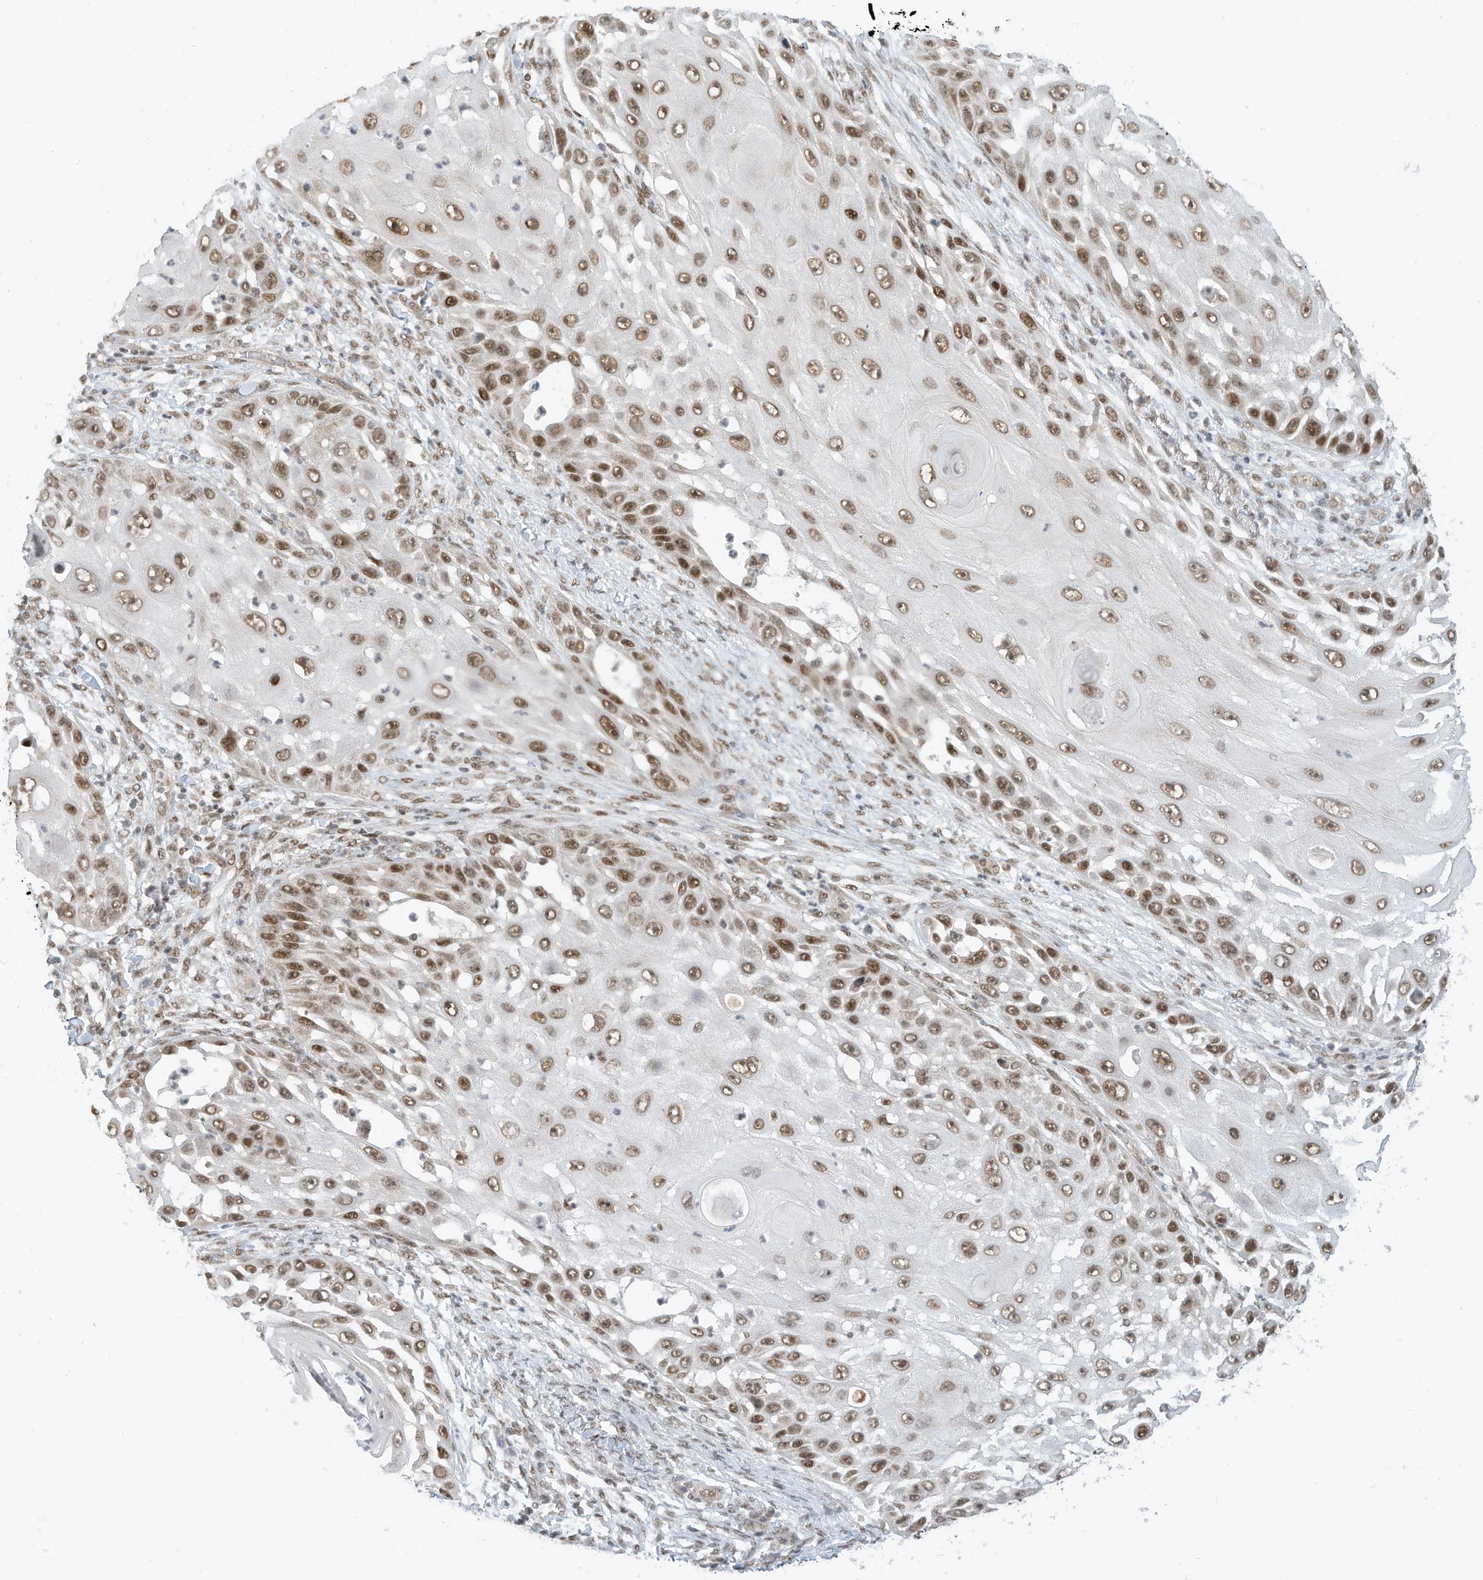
{"staining": {"intensity": "moderate", "quantity": ">75%", "location": "nuclear"}, "tissue": "skin cancer", "cell_type": "Tumor cells", "image_type": "cancer", "snomed": [{"axis": "morphology", "description": "Squamous cell carcinoma, NOS"}, {"axis": "topography", "description": "Skin"}], "caption": "Tumor cells reveal medium levels of moderate nuclear expression in approximately >75% of cells in human squamous cell carcinoma (skin).", "gene": "AURKAIP1", "patient": {"sex": "female", "age": 44}}